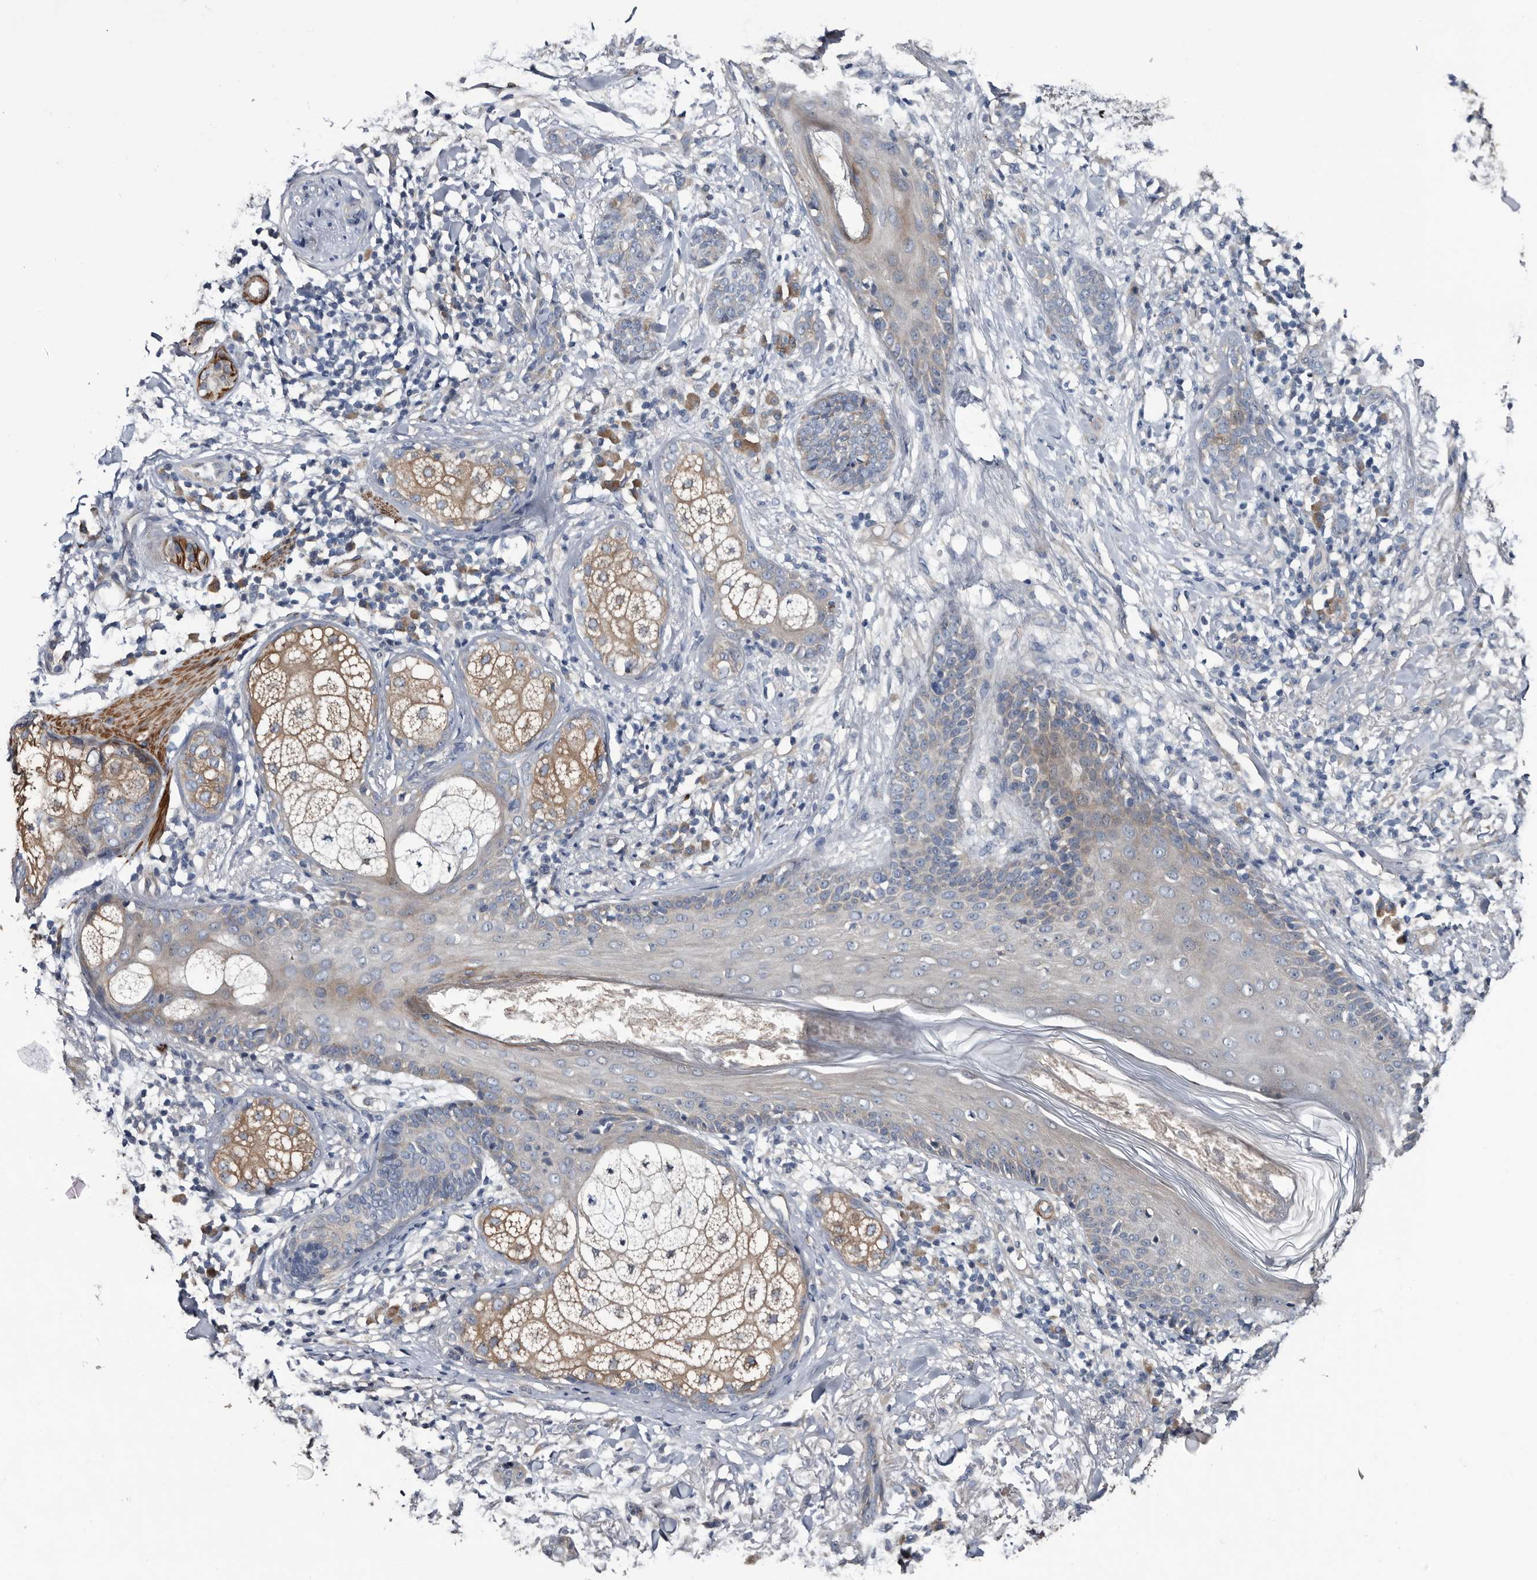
{"staining": {"intensity": "negative", "quantity": "none", "location": "none"}, "tissue": "skin cancer", "cell_type": "Tumor cells", "image_type": "cancer", "snomed": [{"axis": "morphology", "description": "Basal cell carcinoma"}, {"axis": "topography", "description": "Skin"}], "caption": "Skin cancer (basal cell carcinoma) was stained to show a protein in brown. There is no significant positivity in tumor cells.", "gene": "IARS1", "patient": {"sex": "male", "age": 85}}